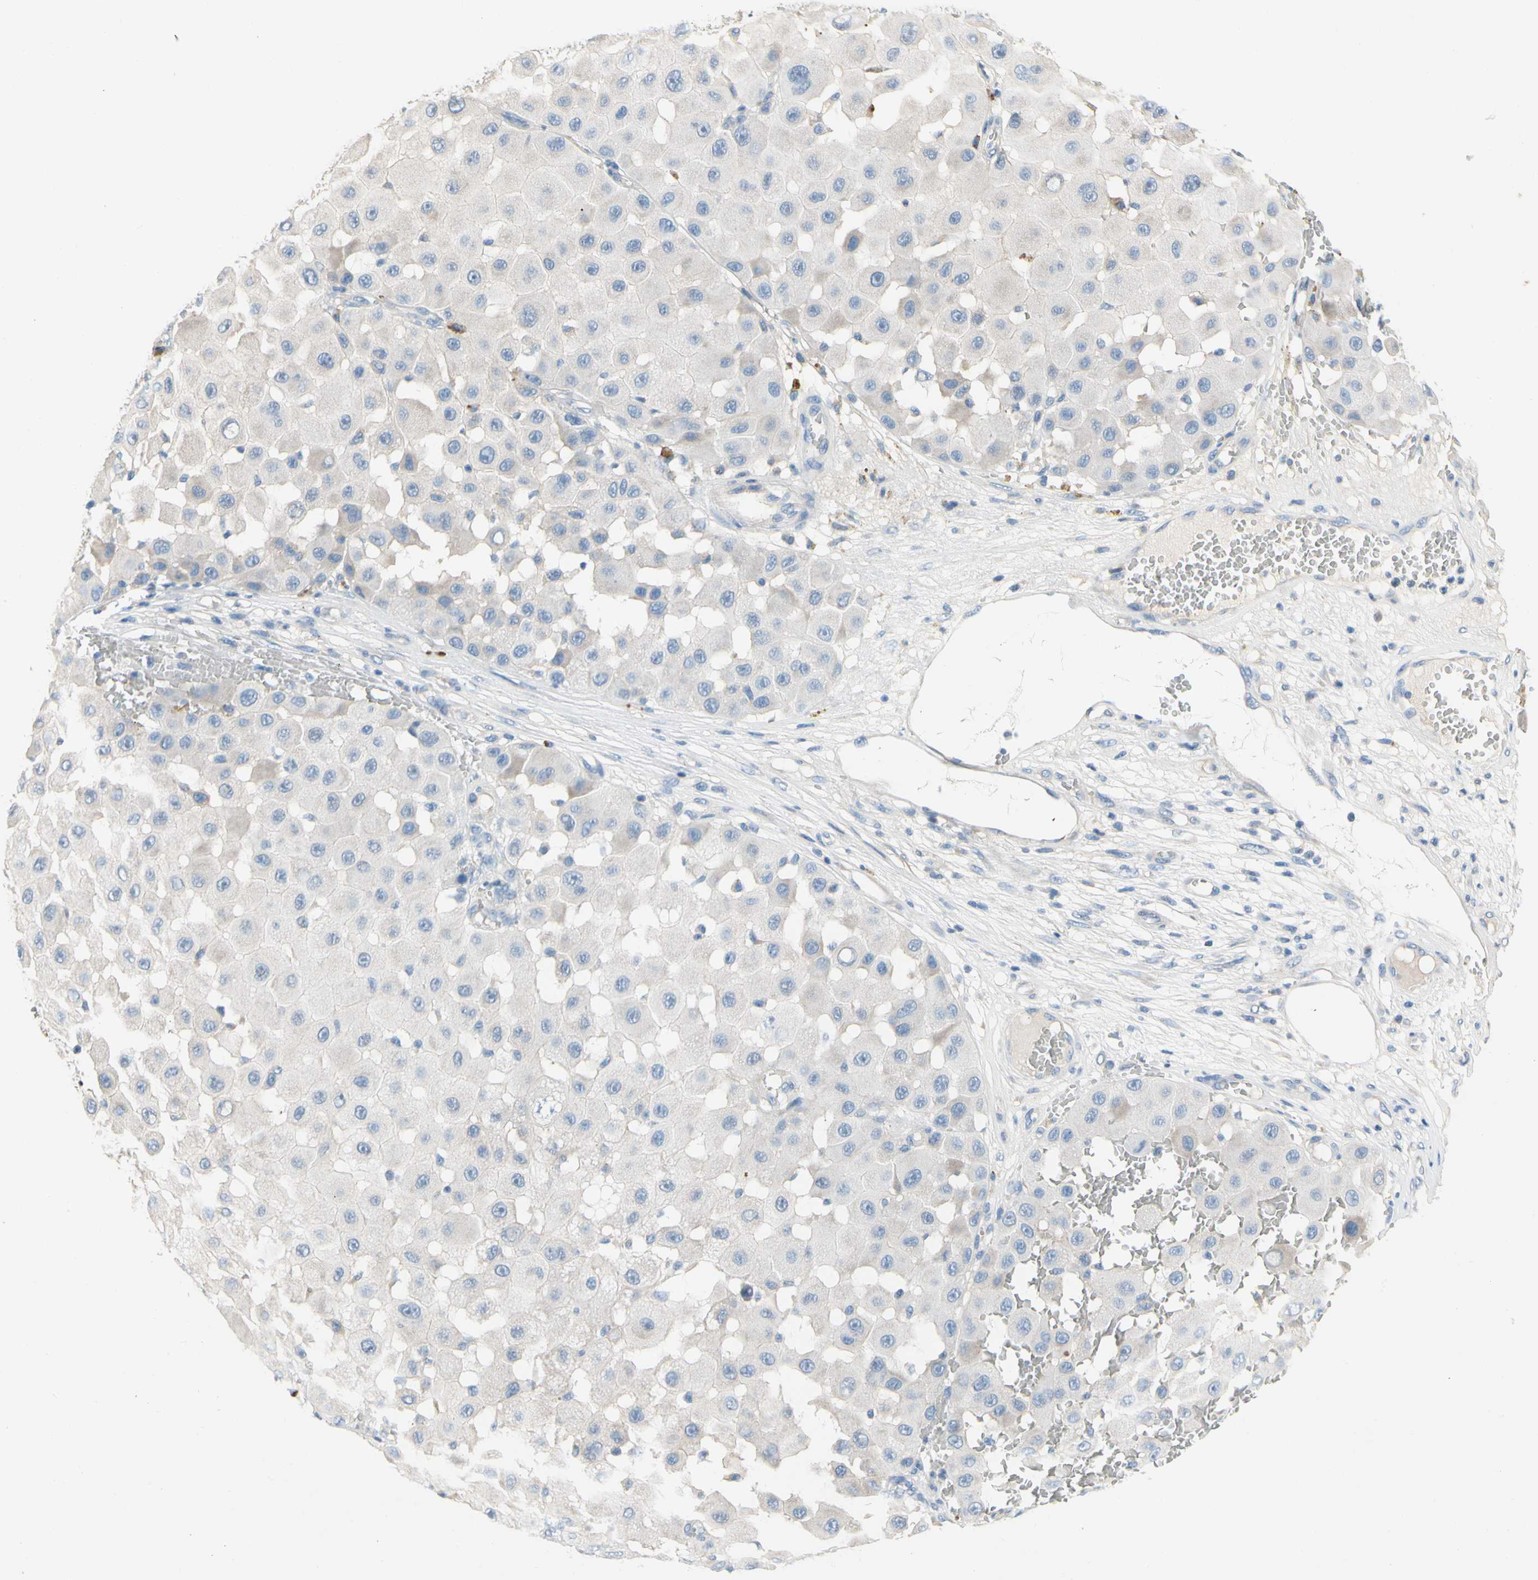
{"staining": {"intensity": "negative", "quantity": "none", "location": "none"}, "tissue": "melanoma", "cell_type": "Tumor cells", "image_type": "cancer", "snomed": [{"axis": "morphology", "description": "Malignant melanoma, NOS"}, {"axis": "topography", "description": "Skin"}], "caption": "Tumor cells show no significant expression in melanoma.", "gene": "CA14", "patient": {"sex": "female", "age": 81}}